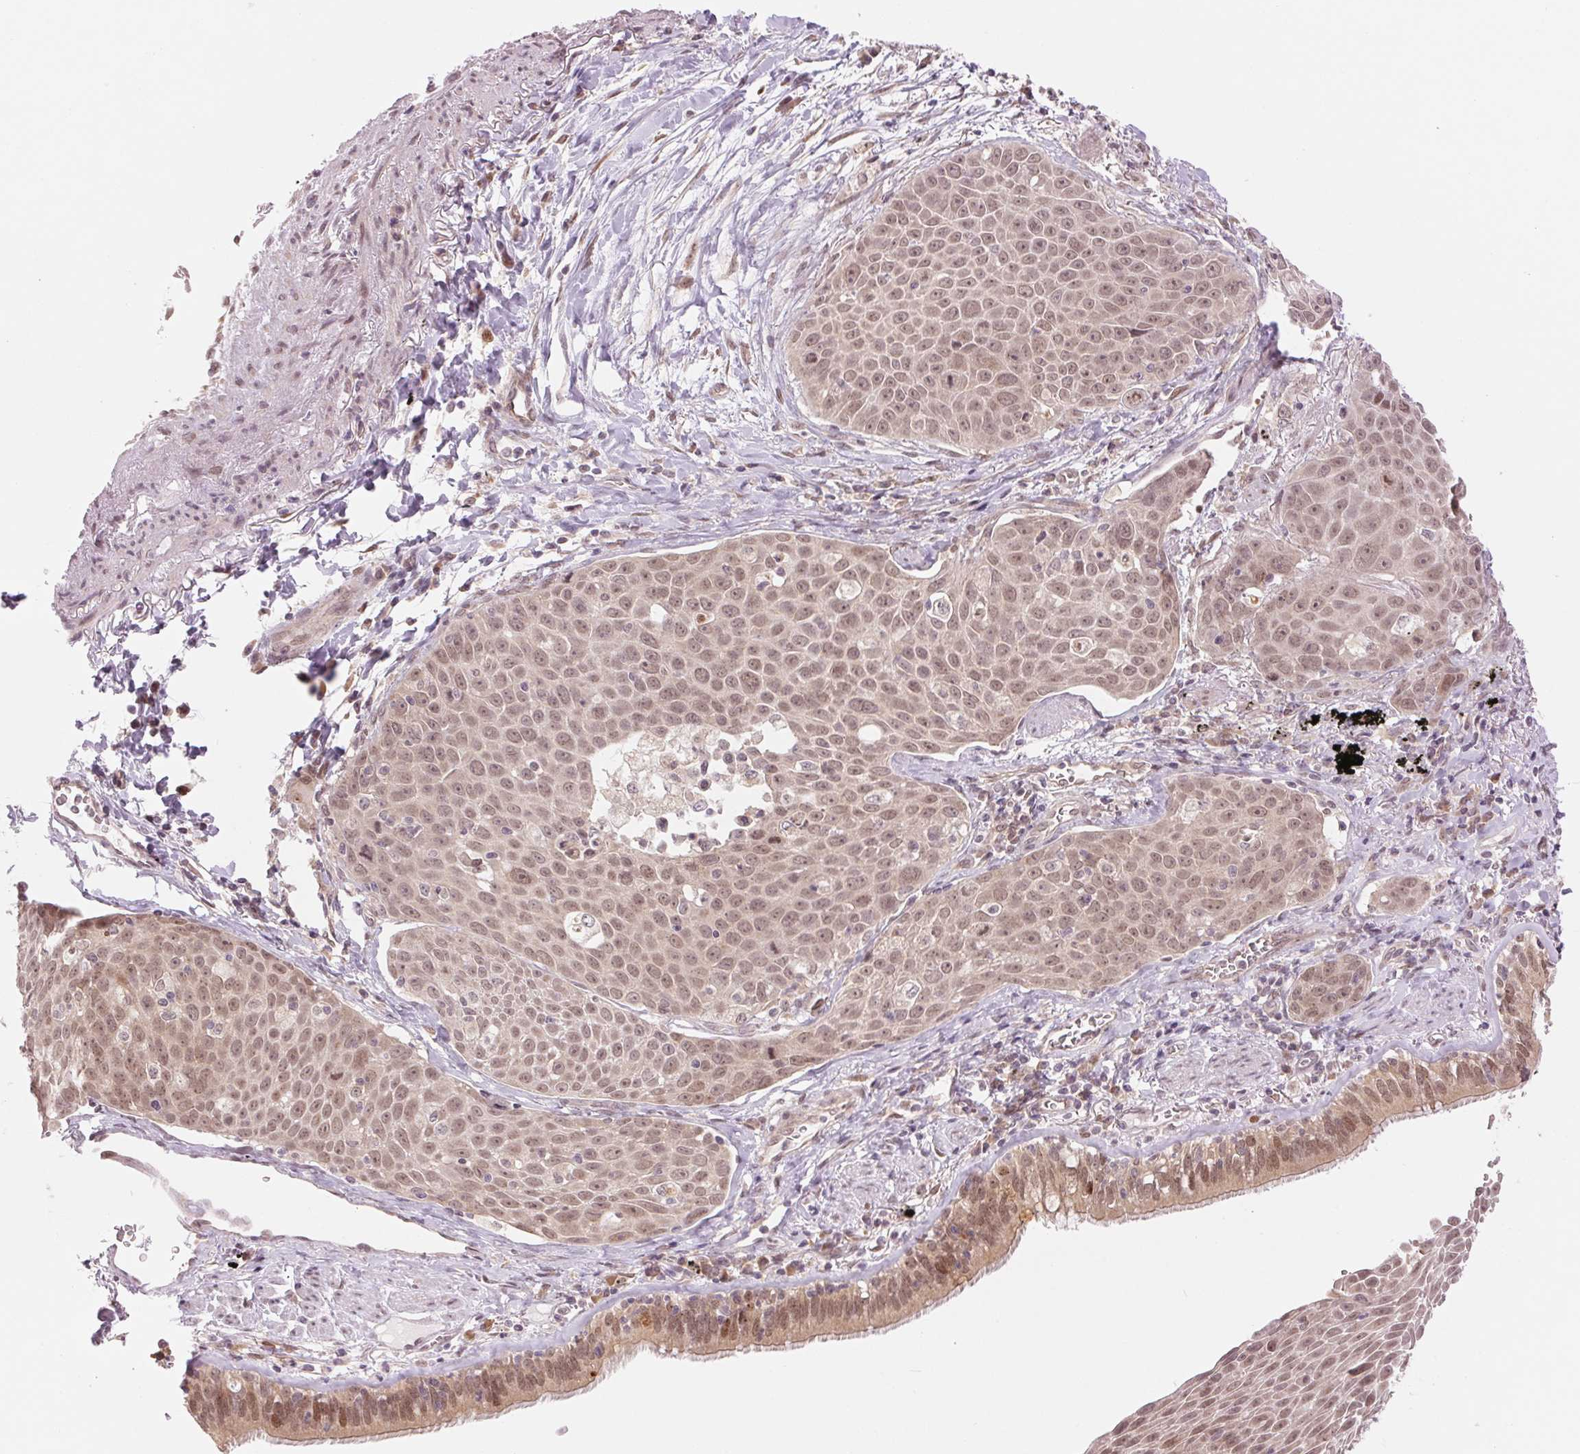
{"staining": {"intensity": "weak", "quantity": ">75%", "location": "nuclear"}, "tissue": "lung cancer", "cell_type": "Tumor cells", "image_type": "cancer", "snomed": [{"axis": "morphology", "description": "Squamous cell carcinoma, NOS"}, {"axis": "morphology", "description": "Squamous cell carcinoma, metastatic, NOS"}, {"axis": "topography", "description": "Lymph node"}, {"axis": "topography", "description": "Lung"}], "caption": "Protein expression analysis of human lung squamous cell carcinoma reveals weak nuclear staining in about >75% of tumor cells. (DAB (3,3'-diaminobenzidine) IHC, brown staining for protein, blue staining for nuclei).", "gene": "ERI3", "patient": {"sex": "female", "age": 62}}